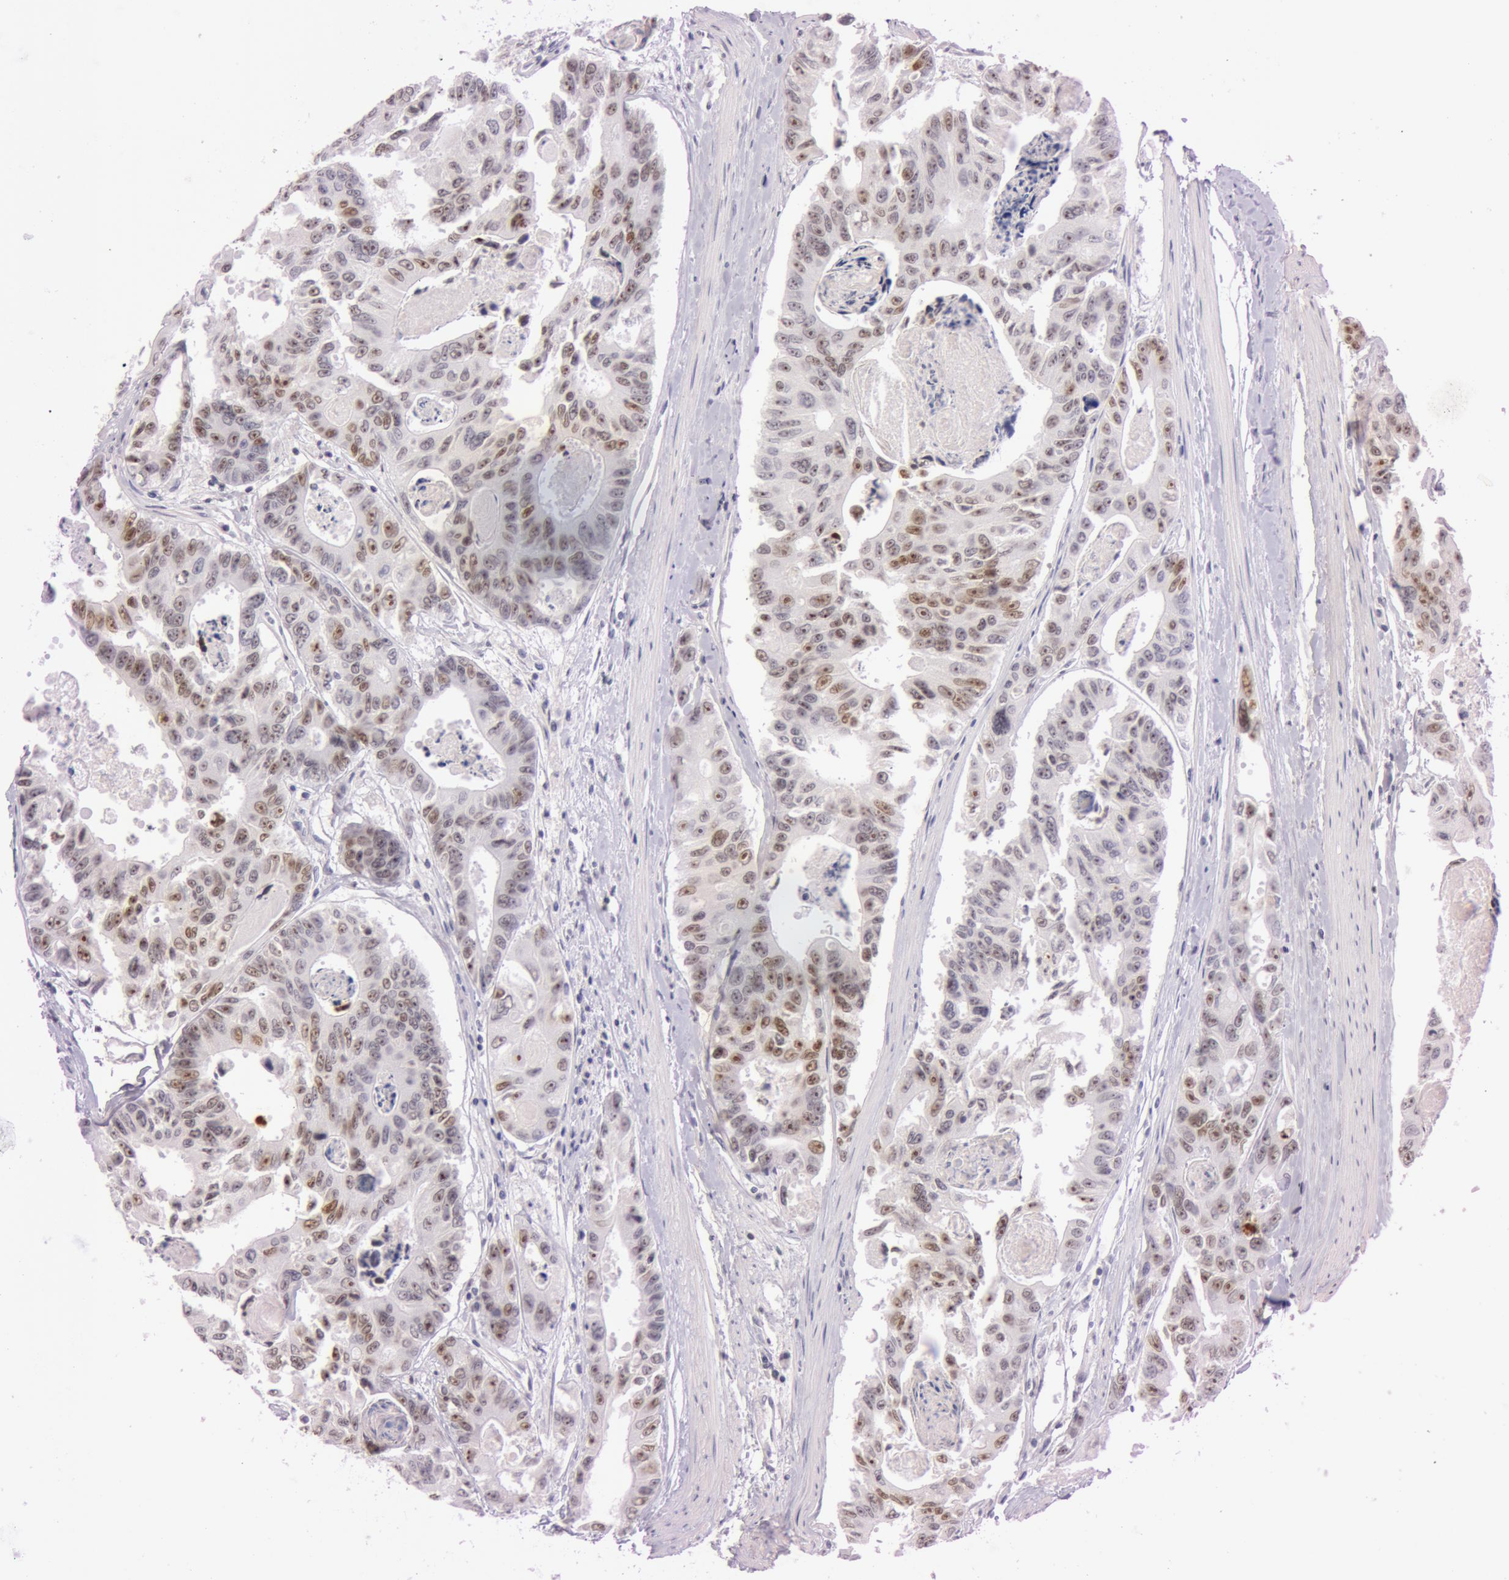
{"staining": {"intensity": "moderate", "quantity": ">75%", "location": "nuclear"}, "tissue": "colorectal cancer", "cell_type": "Tumor cells", "image_type": "cancer", "snomed": [{"axis": "morphology", "description": "Adenocarcinoma, NOS"}, {"axis": "topography", "description": "Colon"}], "caption": "This image reveals immunohistochemistry (IHC) staining of colorectal adenocarcinoma, with medium moderate nuclear staining in about >75% of tumor cells.", "gene": "FBL", "patient": {"sex": "female", "age": 86}}